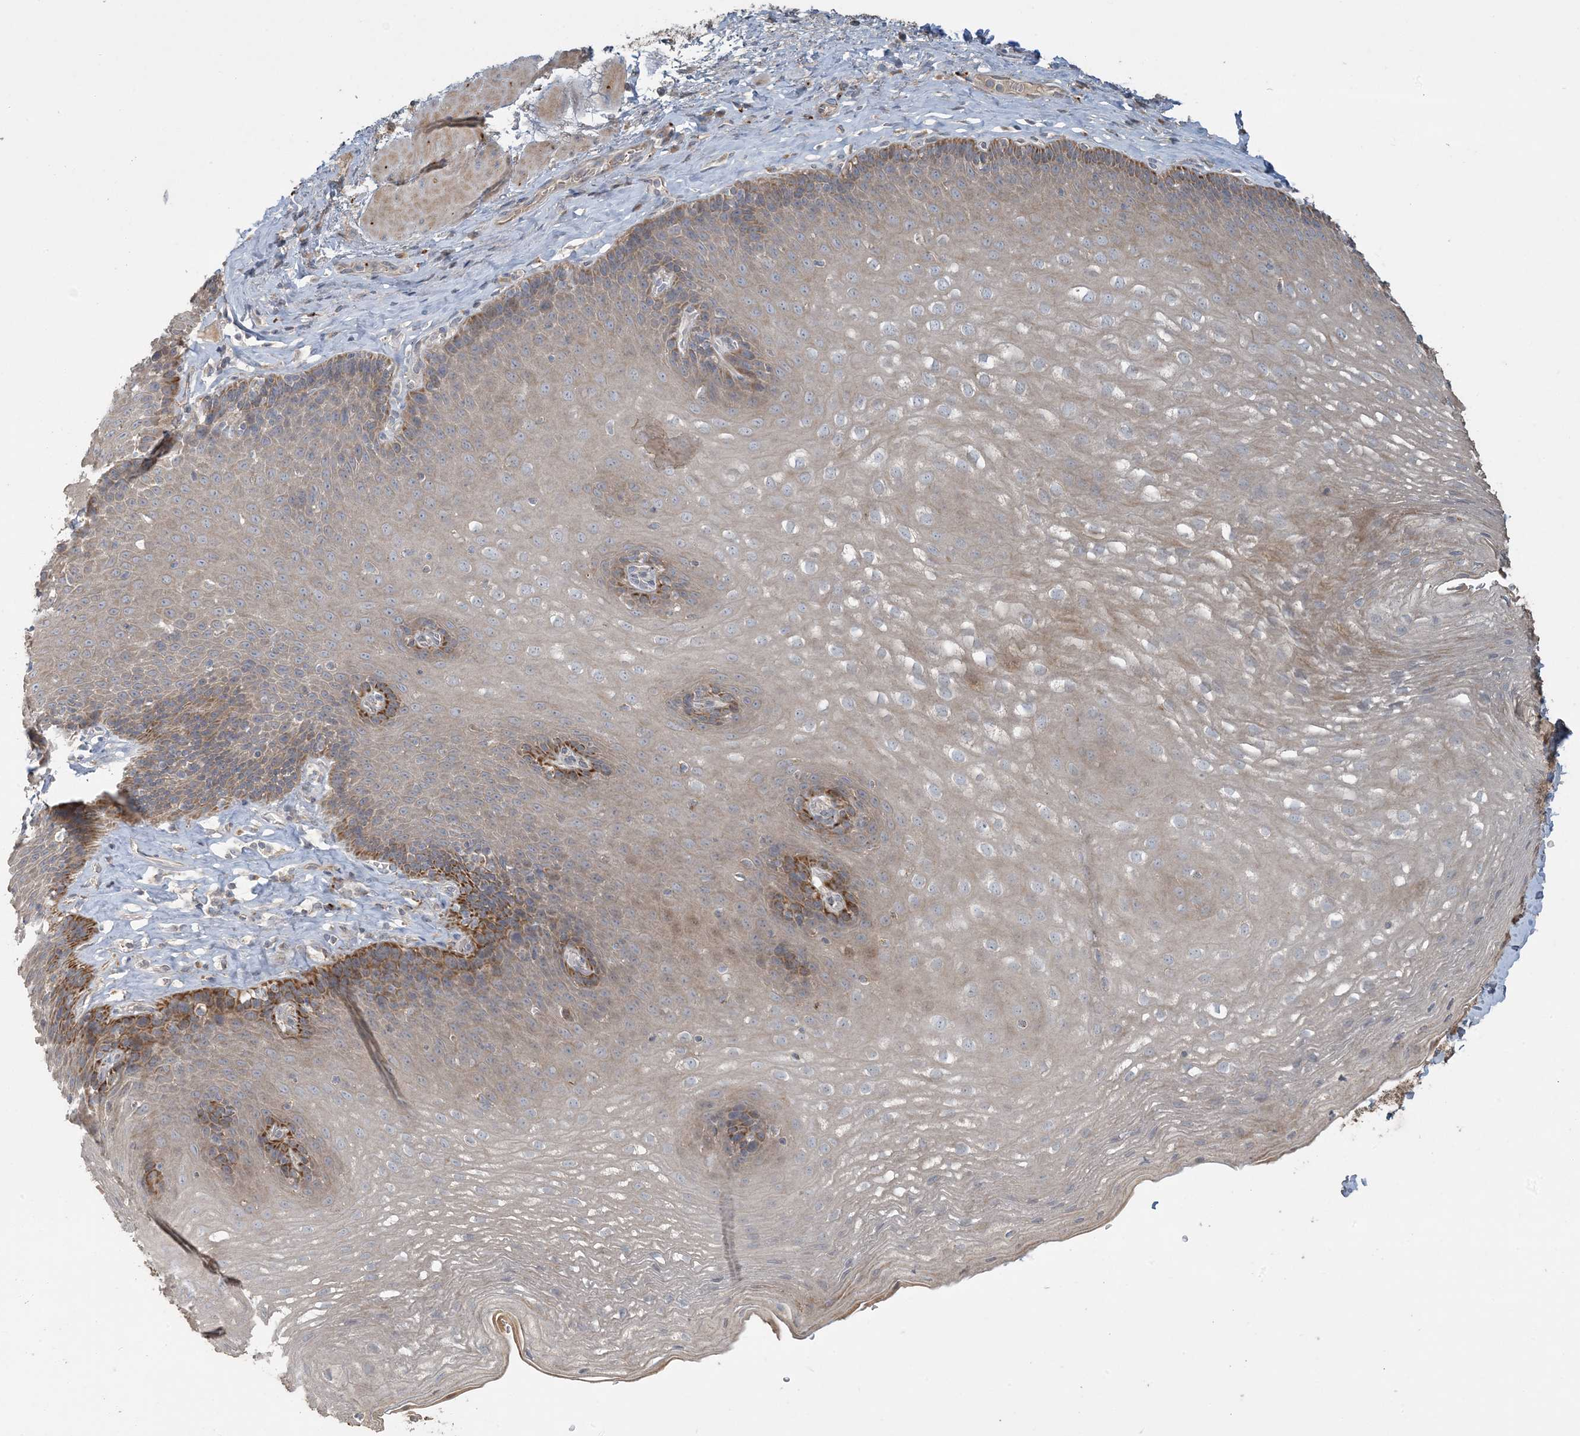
{"staining": {"intensity": "strong", "quantity": "<25%", "location": "cytoplasmic/membranous"}, "tissue": "esophagus", "cell_type": "Squamous epithelial cells", "image_type": "normal", "snomed": [{"axis": "morphology", "description": "Normal tissue, NOS"}, {"axis": "topography", "description": "Esophagus"}], "caption": "Immunohistochemistry image of benign human esophagus stained for a protein (brown), which shows medium levels of strong cytoplasmic/membranous expression in about <25% of squamous epithelial cells.", "gene": "LTN1", "patient": {"sex": "female", "age": 66}}